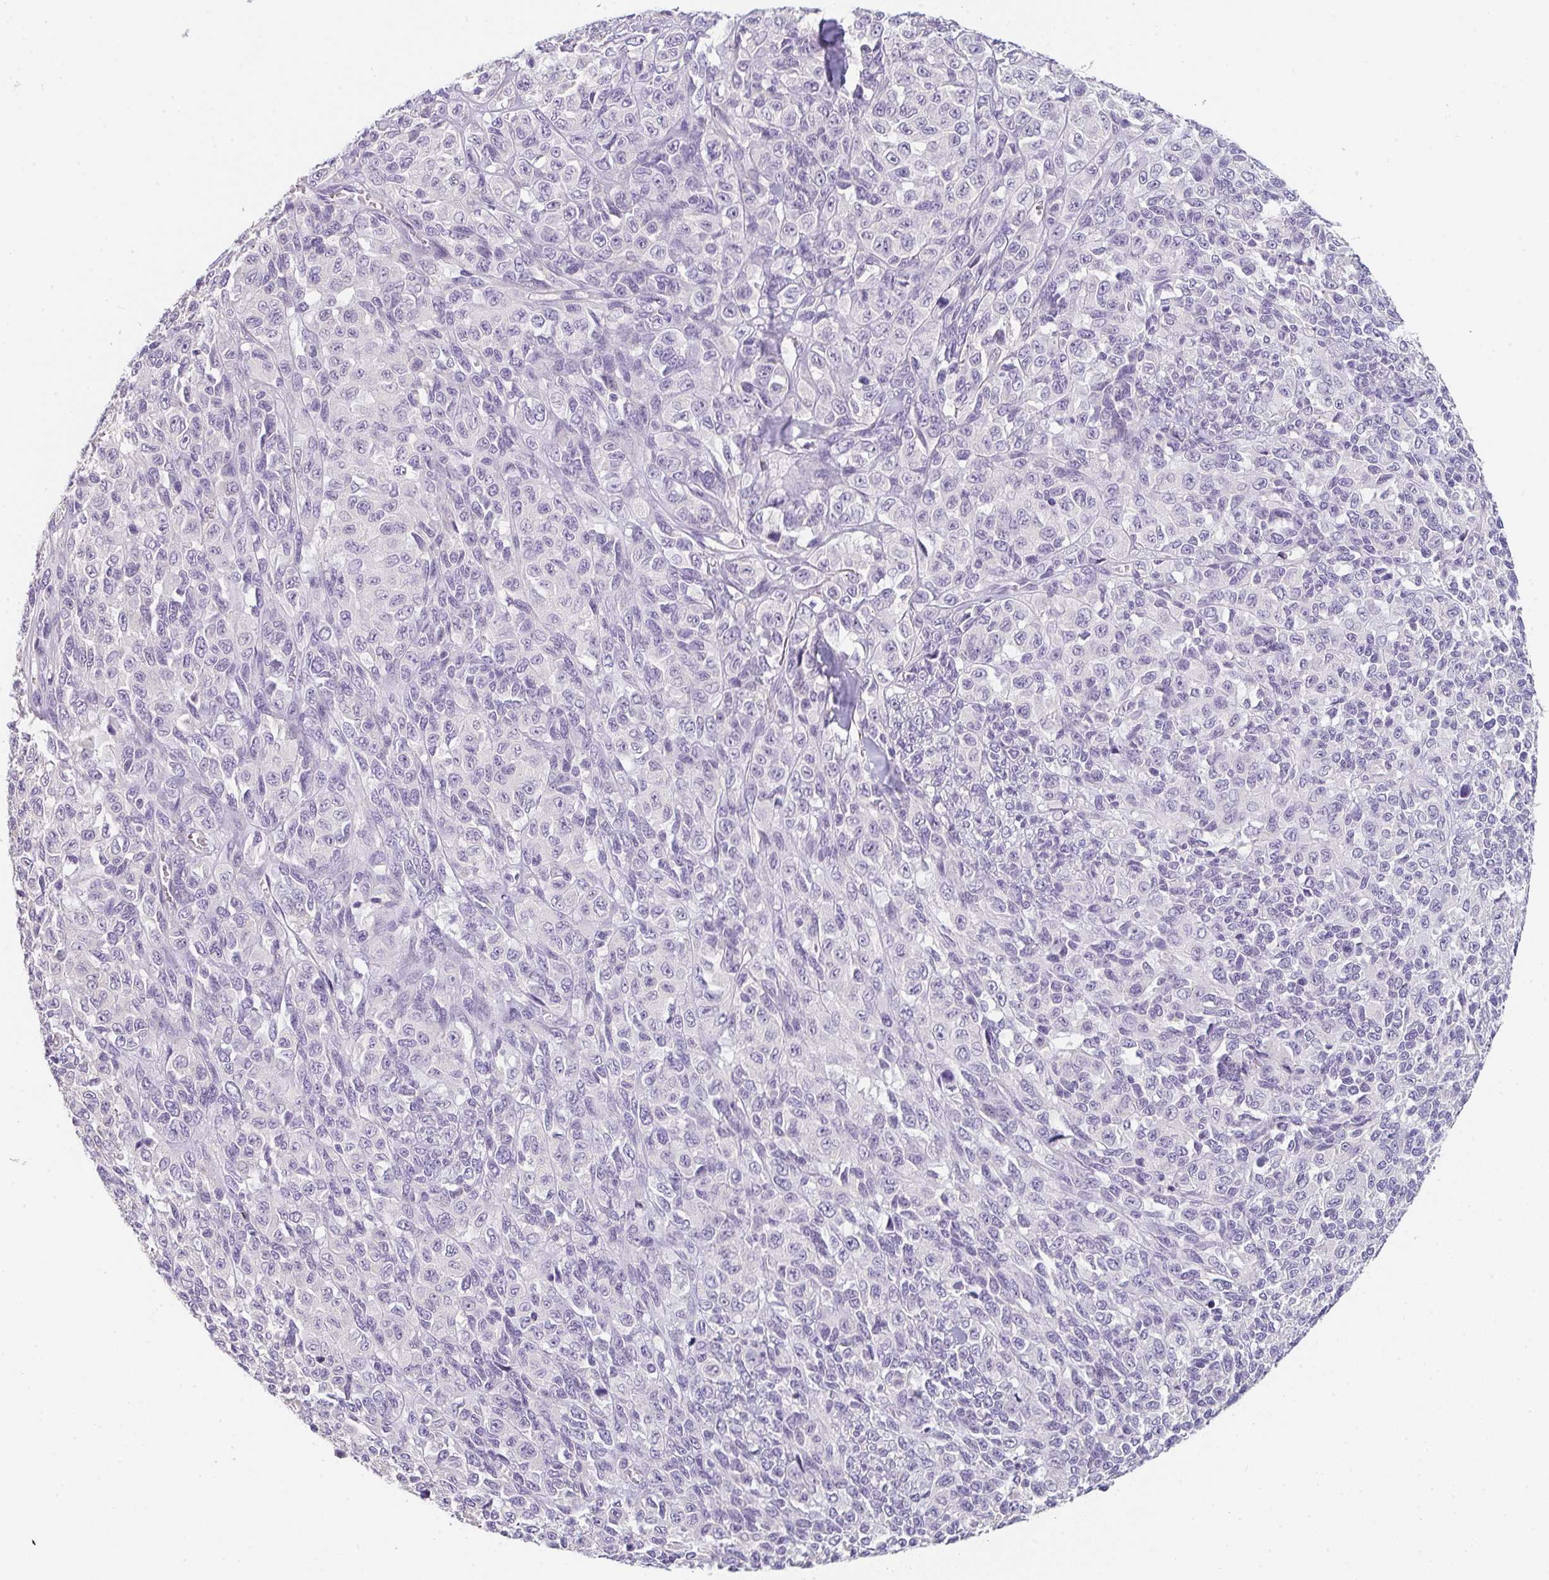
{"staining": {"intensity": "negative", "quantity": "none", "location": "none"}, "tissue": "melanoma", "cell_type": "Tumor cells", "image_type": "cancer", "snomed": [{"axis": "morphology", "description": "Malignant melanoma, NOS"}, {"axis": "topography", "description": "Skin"}], "caption": "This micrograph is of melanoma stained with immunohistochemistry (IHC) to label a protein in brown with the nuclei are counter-stained blue. There is no expression in tumor cells. (DAB IHC with hematoxylin counter stain).", "gene": "C1QTNF8", "patient": {"sex": "female", "age": 66}}